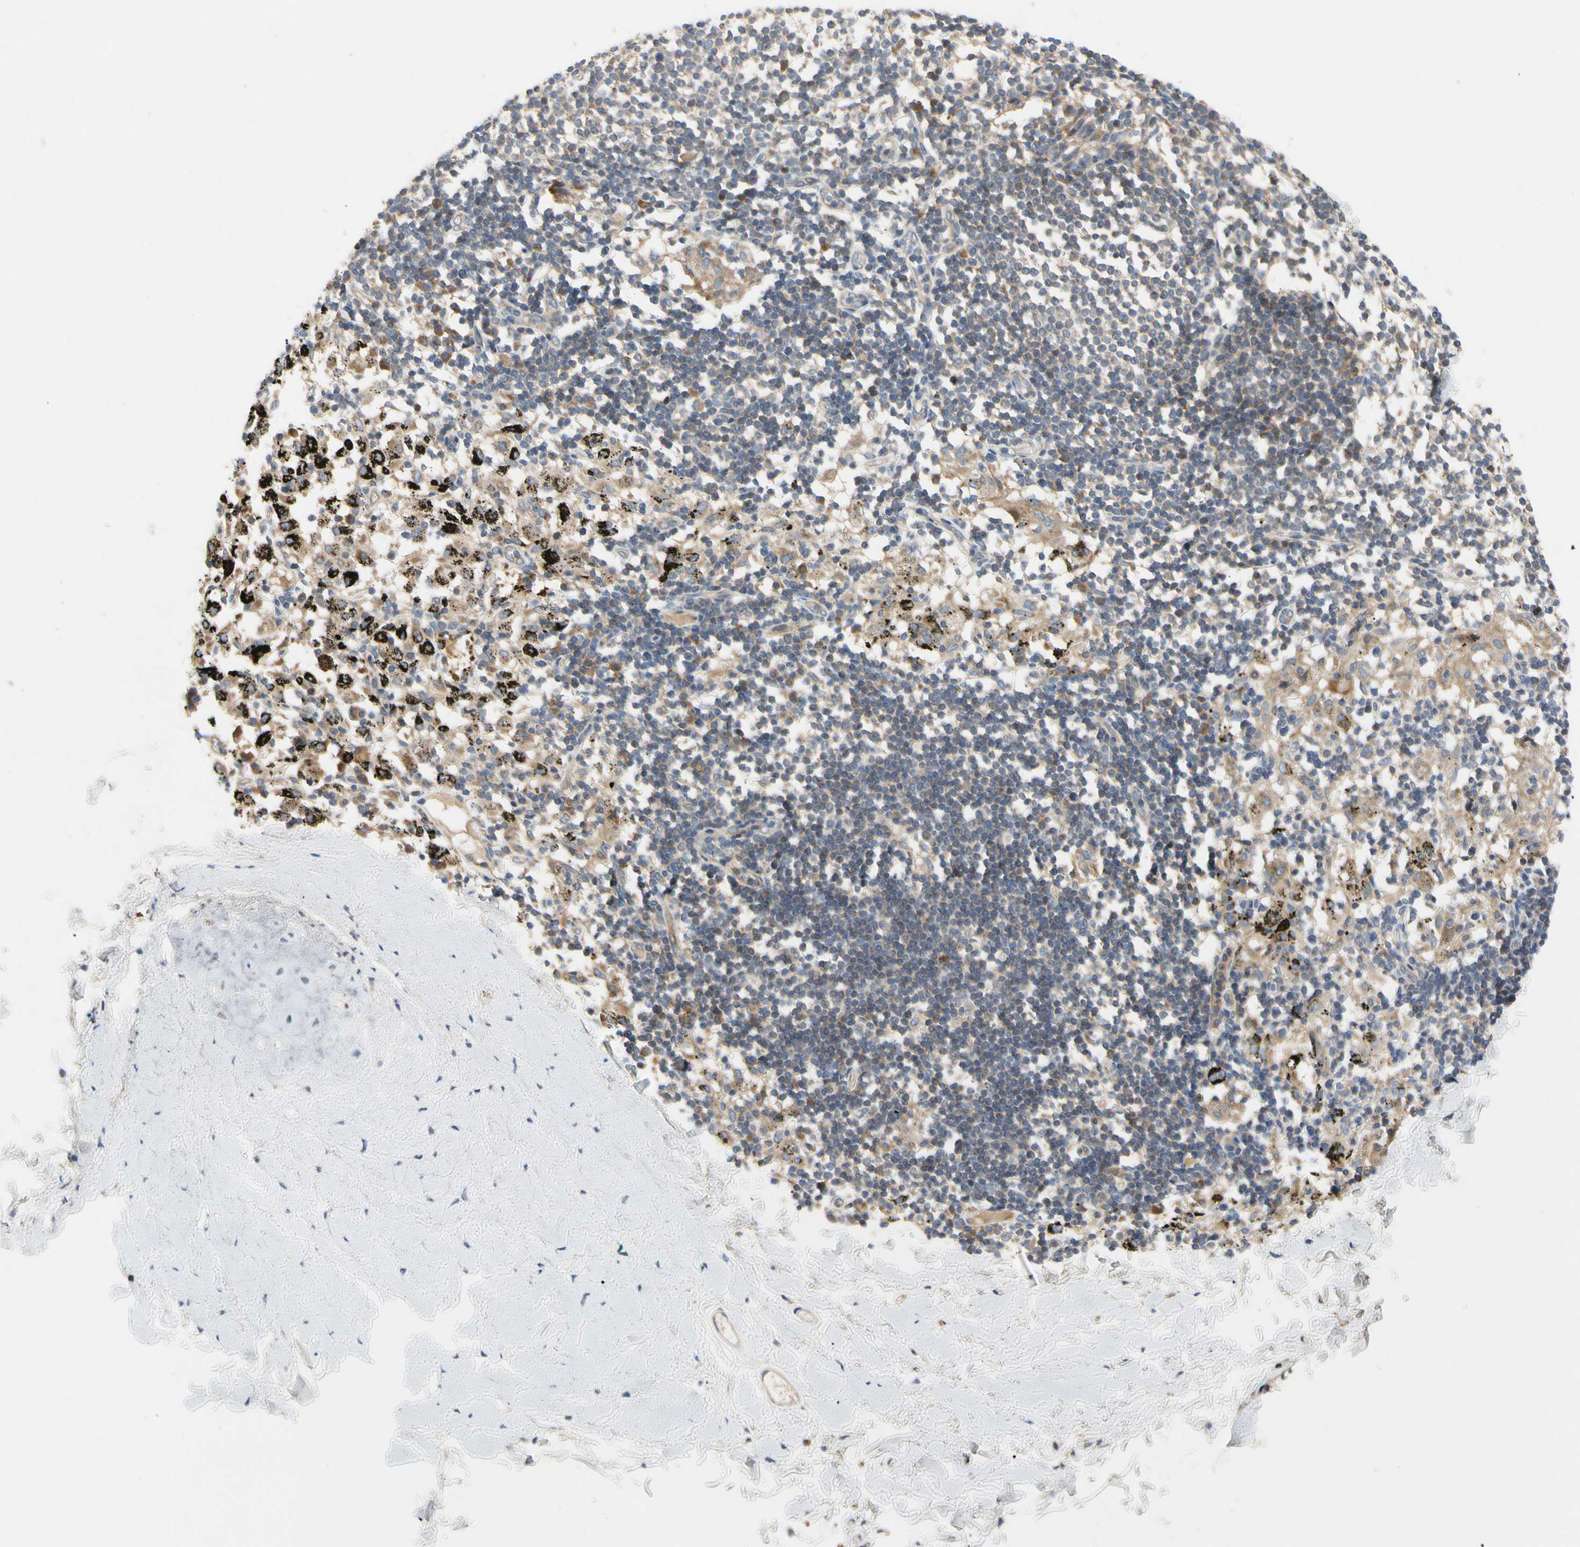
{"staining": {"intensity": "moderate", "quantity": ">75%", "location": "cytoplasmic/membranous"}, "tissue": "adipose tissue", "cell_type": "Adipocytes", "image_type": "normal", "snomed": [{"axis": "morphology", "description": "Normal tissue, NOS"}, {"axis": "topography", "description": "Cartilage tissue"}, {"axis": "topography", "description": "Bronchus"}], "caption": "Immunohistochemical staining of benign human adipose tissue demonstrates moderate cytoplasmic/membranous protein positivity in about >75% of adipocytes.", "gene": "KLHDC8B", "patient": {"sex": "female", "age": 73}}